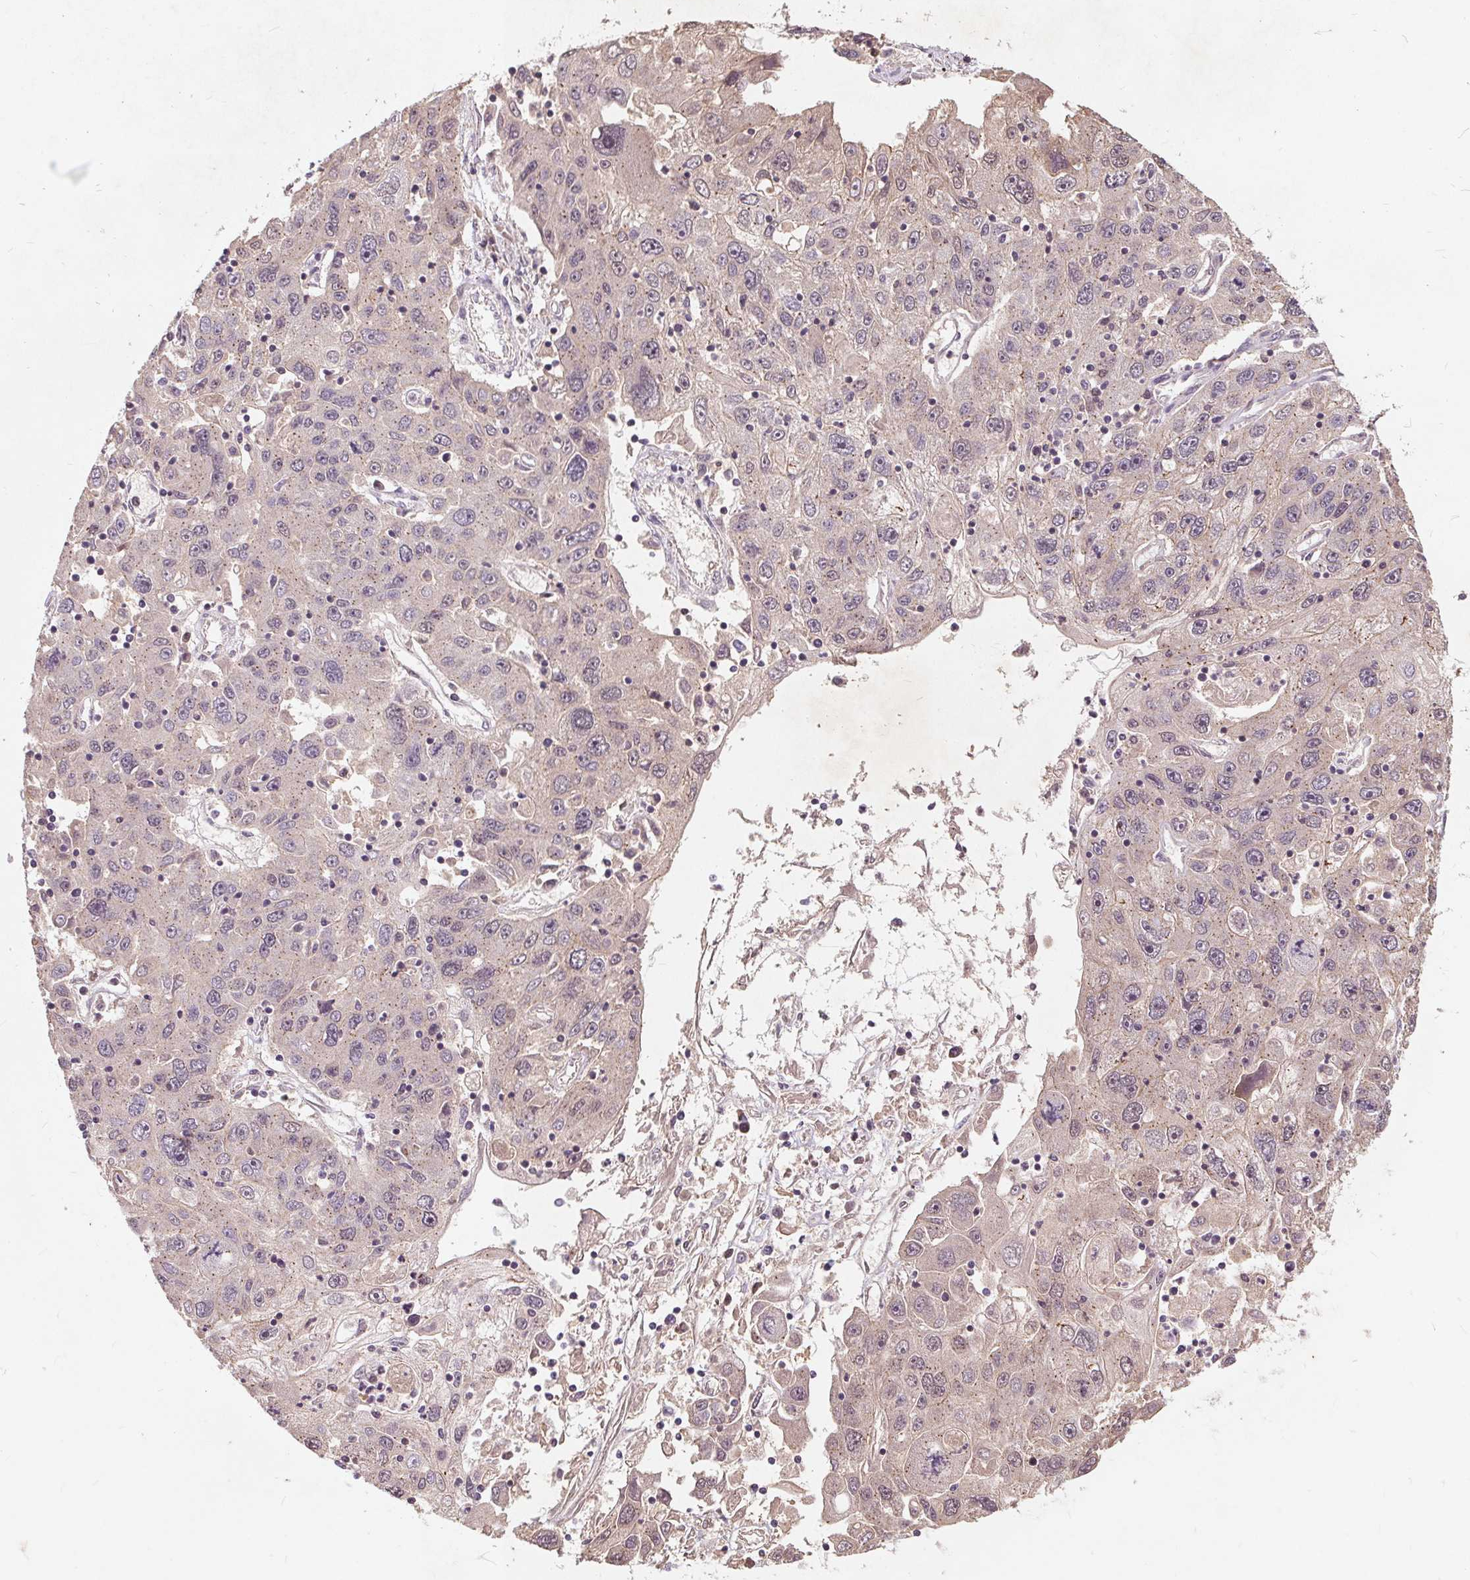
{"staining": {"intensity": "negative", "quantity": "none", "location": "none"}, "tissue": "stomach cancer", "cell_type": "Tumor cells", "image_type": "cancer", "snomed": [{"axis": "morphology", "description": "Adenocarcinoma, NOS"}, {"axis": "topography", "description": "Stomach"}], "caption": "High power microscopy photomicrograph of an IHC histopathology image of stomach cancer (adenocarcinoma), revealing no significant expression in tumor cells.", "gene": "CSNK1G2", "patient": {"sex": "male", "age": 56}}